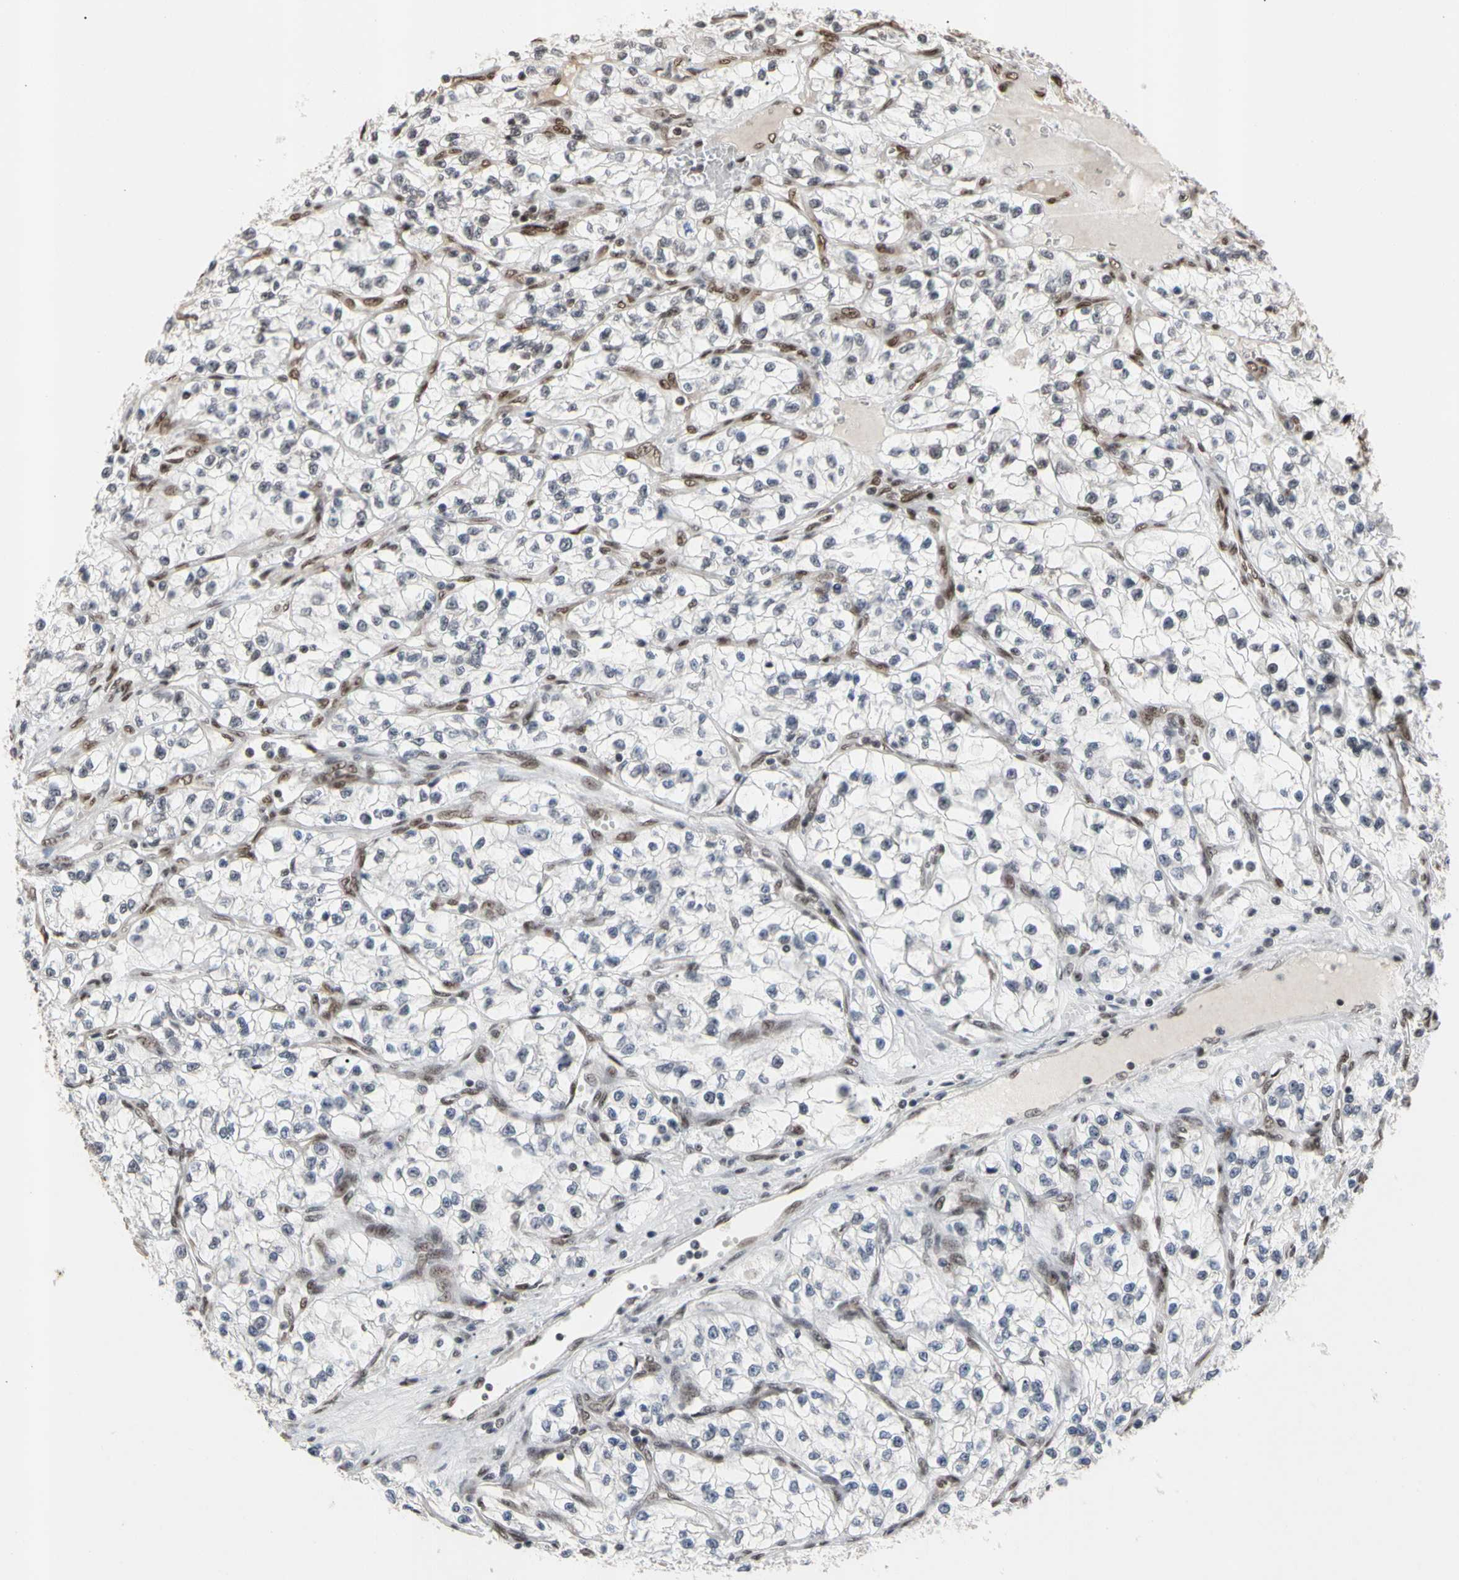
{"staining": {"intensity": "weak", "quantity": "25%-75%", "location": "nuclear"}, "tissue": "renal cancer", "cell_type": "Tumor cells", "image_type": "cancer", "snomed": [{"axis": "morphology", "description": "Adenocarcinoma, NOS"}, {"axis": "topography", "description": "Kidney"}], "caption": "There is low levels of weak nuclear staining in tumor cells of renal adenocarcinoma, as demonstrated by immunohistochemical staining (brown color).", "gene": "FAM98B", "patient": {"sex": "female", "age": 57}}